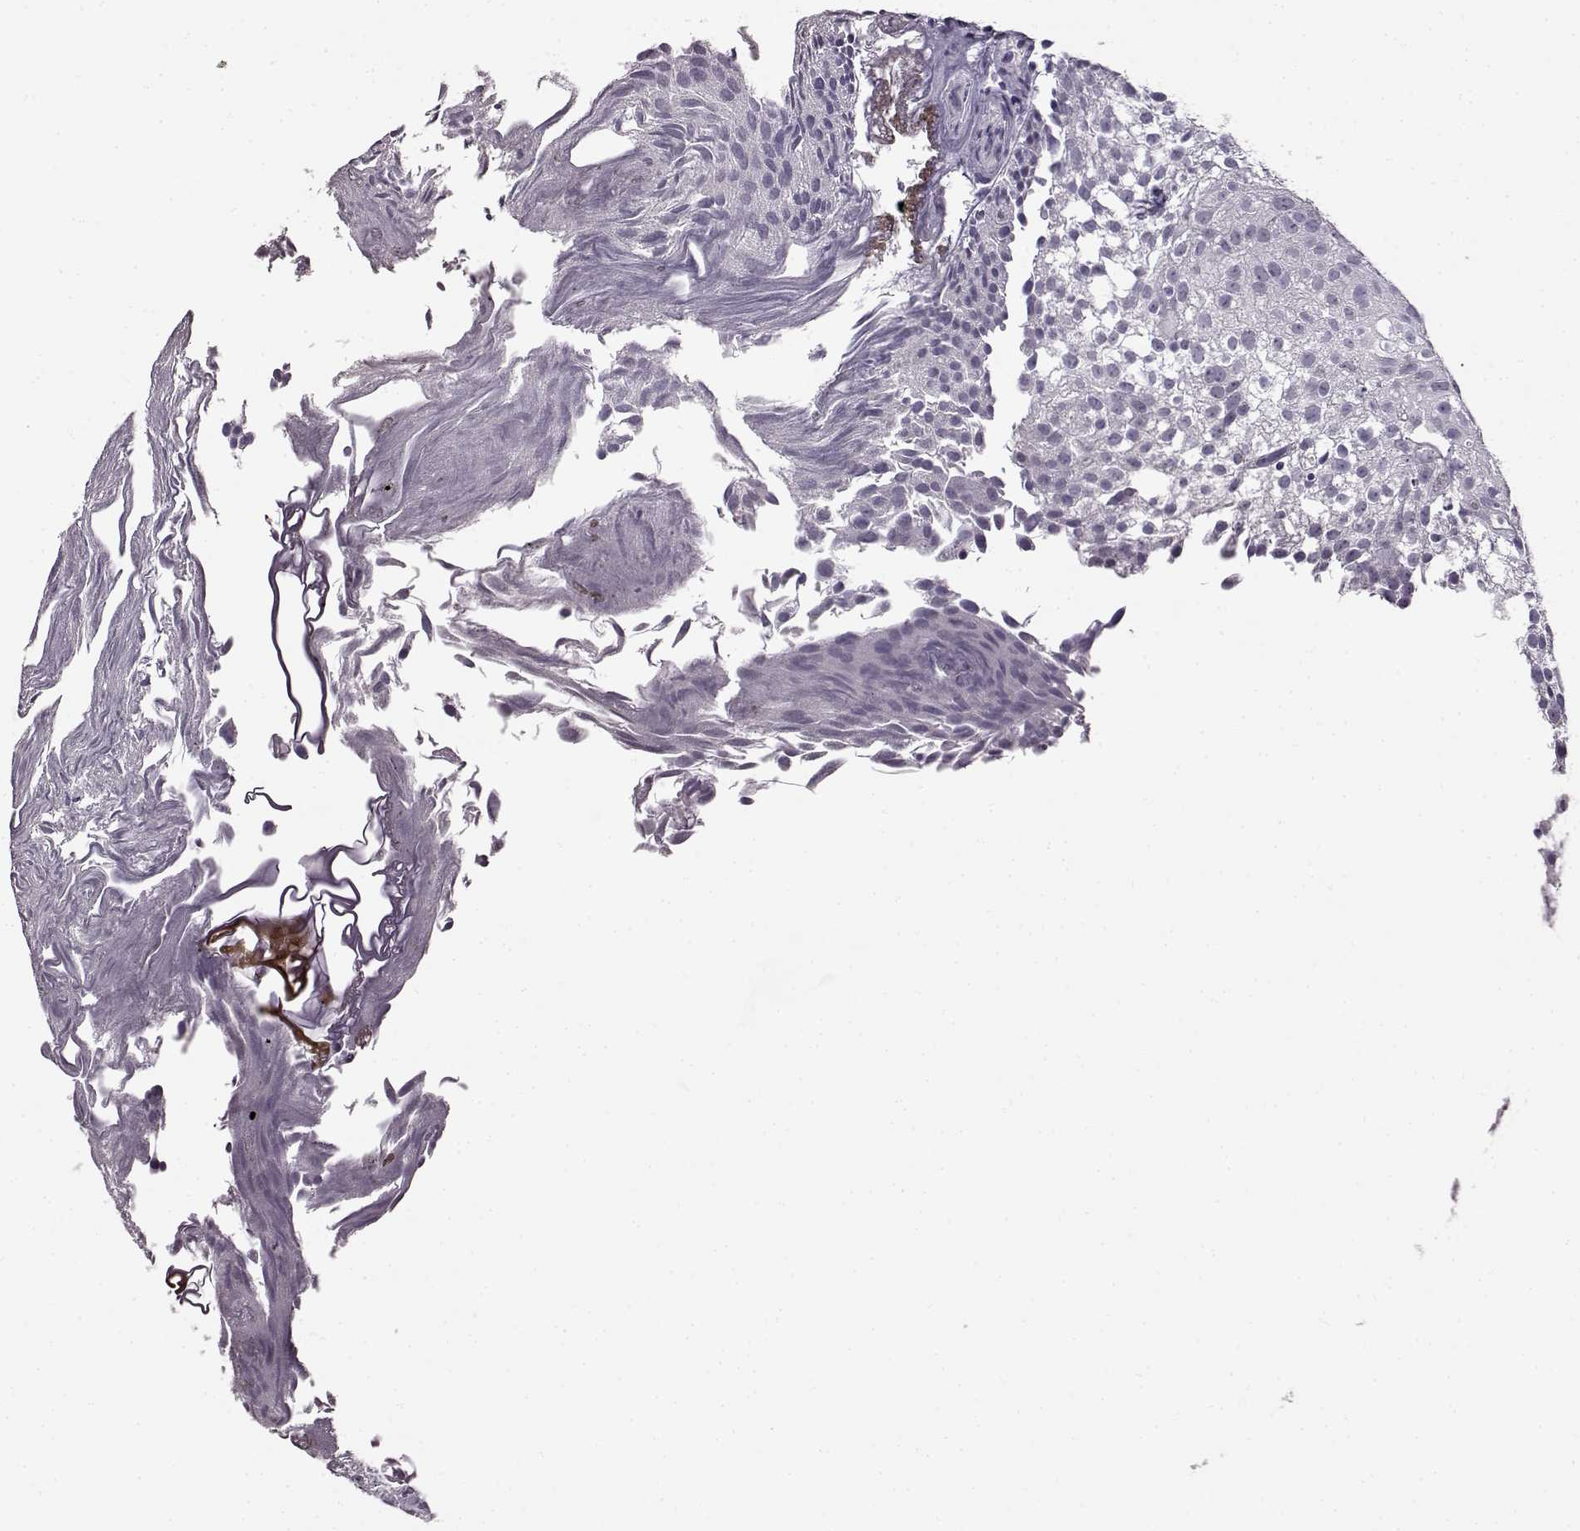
{"staining": {"intensity": "negative", "quantity": "none", "location": "none"}, "tissue": "urothelial cancer", "cell_type": "Tumor cells", "image_type": "cancer", "snomed": [{"axis": "morphology", "description": "Urothelial carcinoma, Low grade"}, {"axis": "topography", "description": "Urinary bladder"}], "caption": "The immunohistochemistry (IHC) image has no significant positivity in tumor cells of urothelial cancer tissue. Nuclei are stained in blue.", "gene": "FSHB", "patient": {"sex": "male", "age": 70}}